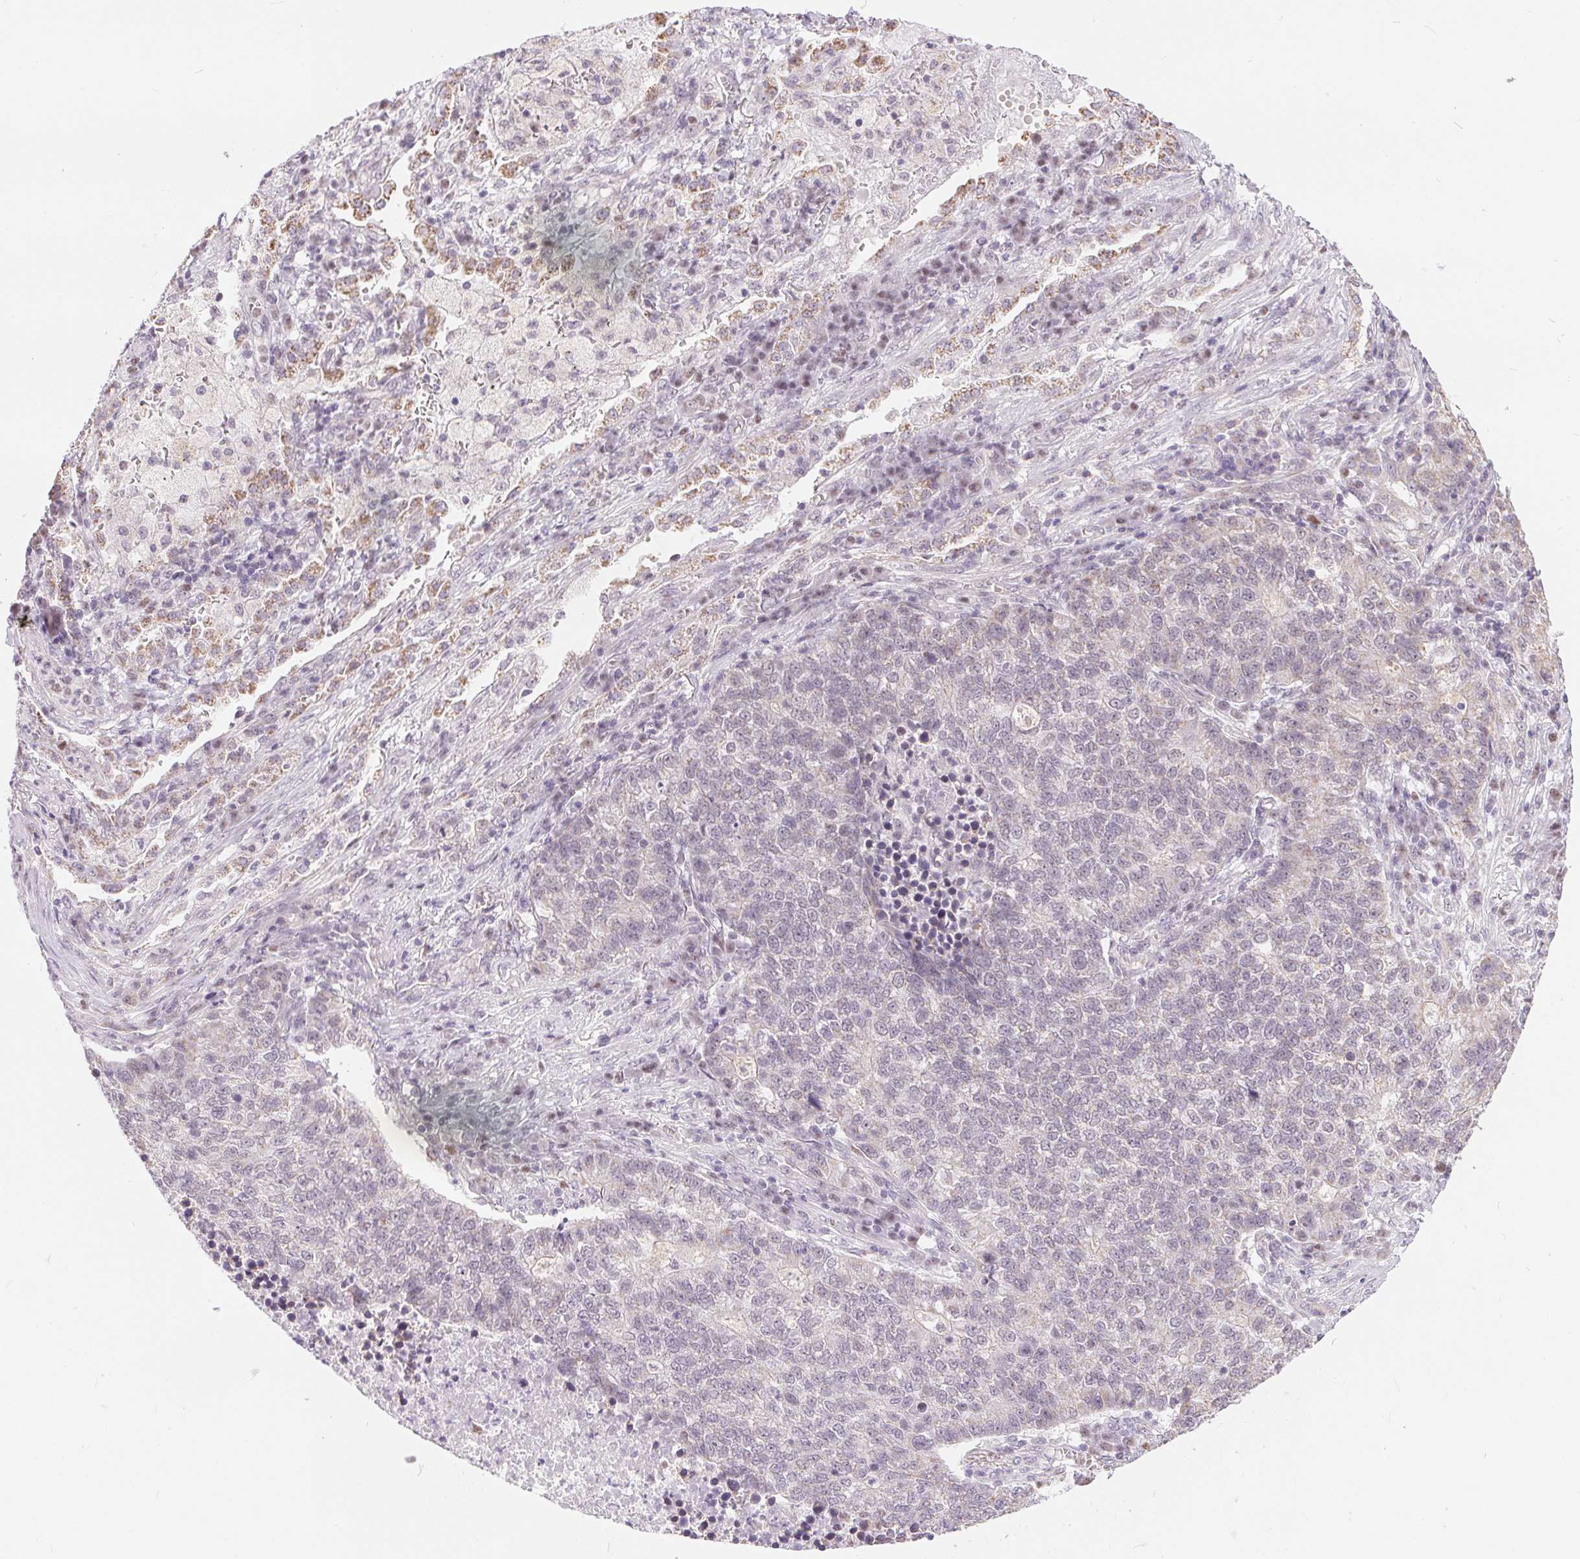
{"staining": {"intensity": "negative", "quantity": "none", "location": "none"}, "tissue": "lung cancer", "cell_type": "Tumor cells", "image_type": "cancer", "snomed": [{"axis": "morphology", "description": "Adenocarcinoma, NOS"}, {"axis": "topography", "description": "Lung"}], "caption": "High magnification brightfield microscopy of lung cancer (adenocarcinoma) stained with DAB (3,3'-diaminobenzidine) (brown) and counterstained with hematoxylin (blue): tumor cells show no significant expression. (DAB IHC, high magnification).", "gene": "POU2F2", "patient": {"sex": "male", "age": 57}}